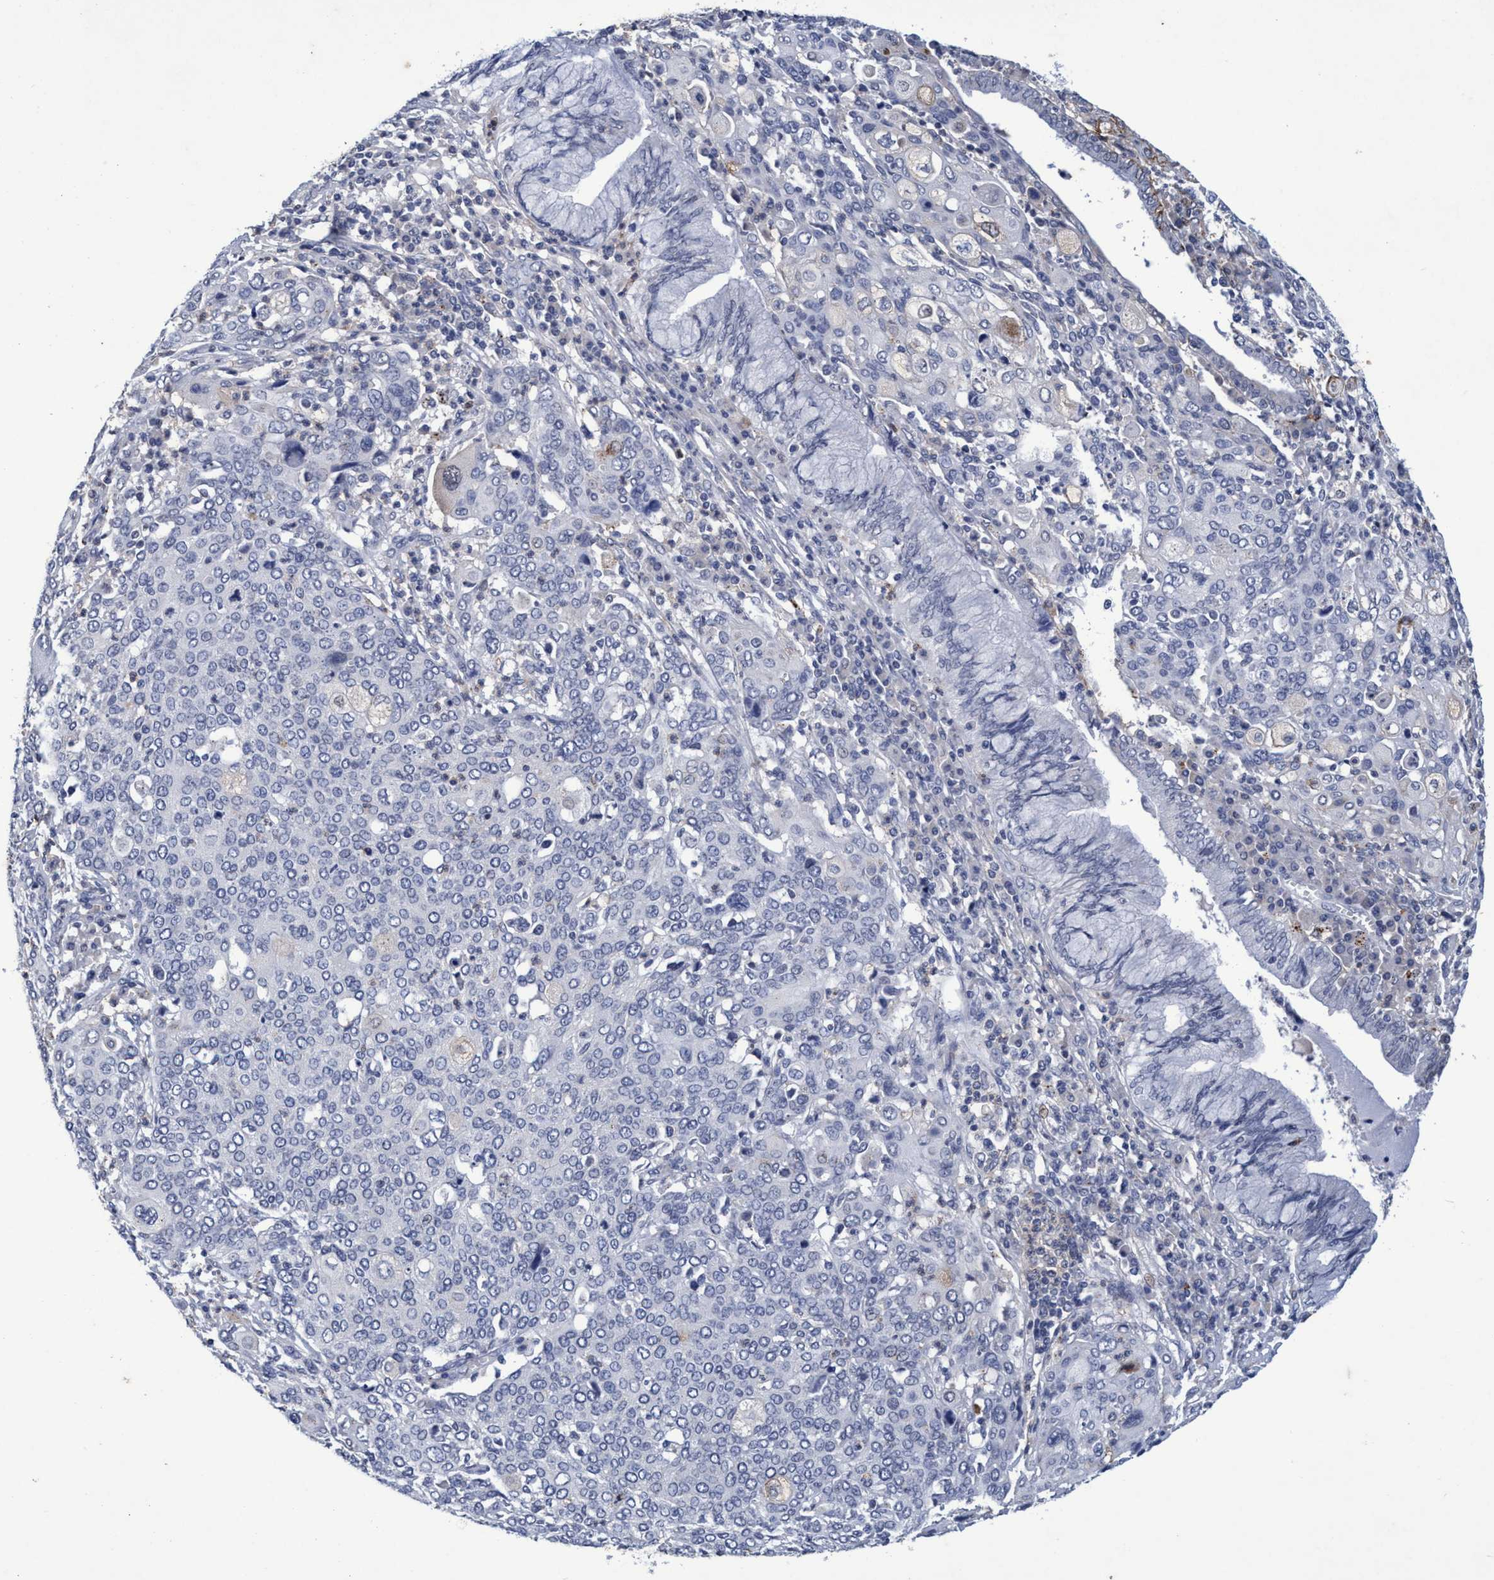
{"staining": {"intensity": "negative", "quantity": "none", "location": "none"}, "tissue": "cervical cancer", "cell_type": "Tumor cells", "image_type": "cancer", "snomed": [{"axis": "morphology", "description": "Squamous cell carcinoma, NOS"}, {"axis": "topography", "description": "Cervix"}], "caption": "Immunohistochemical staining of human cervical cancer shows no significant staining in tumor cells. (Stains: DAB (3,3'-diaminobenzidine) immunohistochemistry (IHC) with hematoxylin counter stain, Microscopy: brightfield microscopy at high magnification).", "gene": "GRB14", "patient": {"sex": "female", "age": 40}}